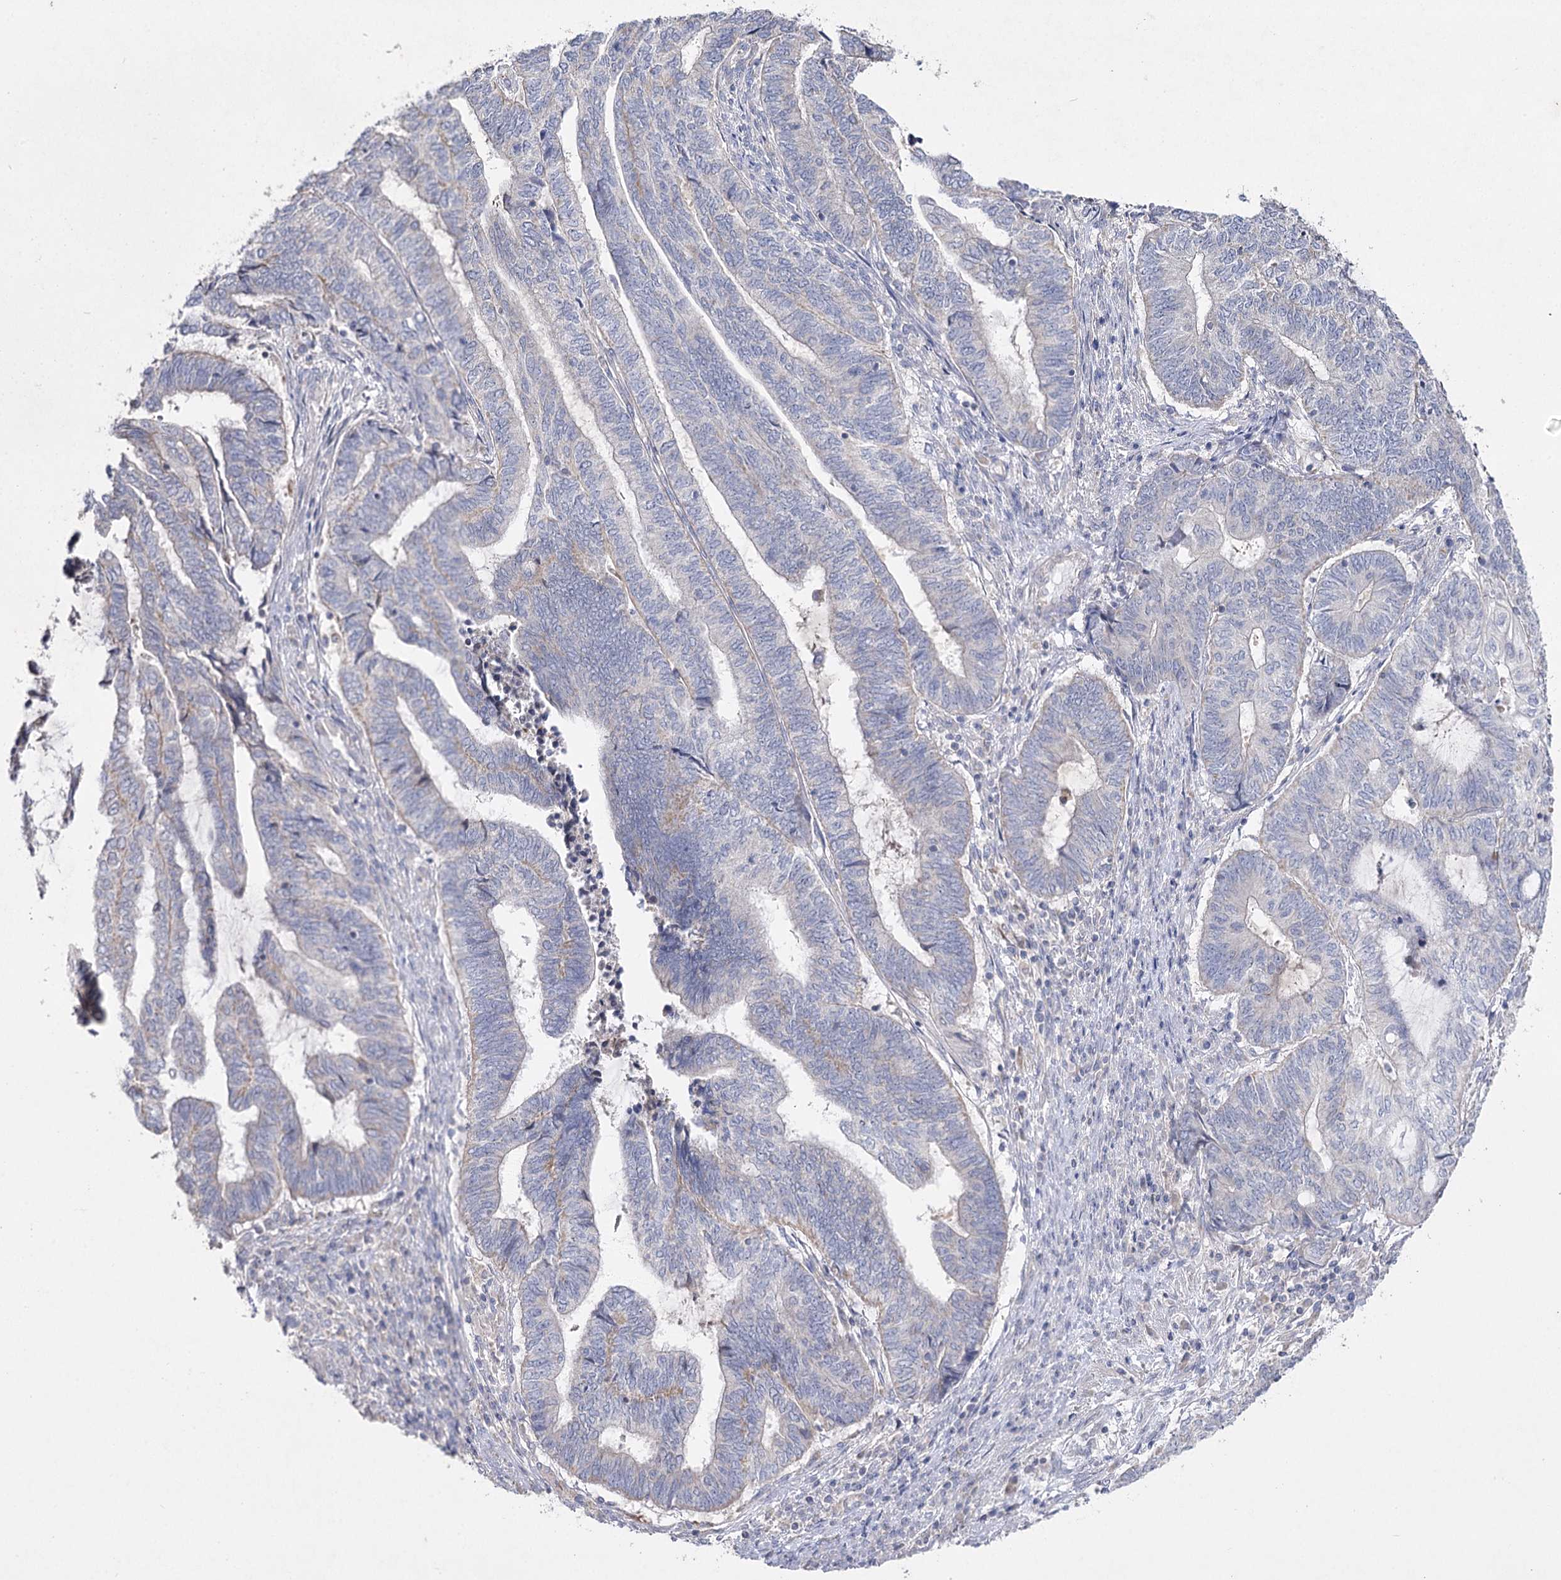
{"staining": {"intensity": "negative", "quantity": "none", "location": "none"}, "tissue": "endometrial cancer", "cell_type": "Tumor cells", "image_type": "cancer", "snomed": [{"axis": "morphology", "description": "Adenocarcinoma, NOS"}, {"axis": "topography", "description": "Uterus"}, {"axis": "topography", "description": "Endometrium"}], "caption": "Endometrial cancer was stained to show a protein in brown. There is no significant positivity in tumor cells.", "gene": "TMEM187", "patient": {"sex": "female", "age": 70}}